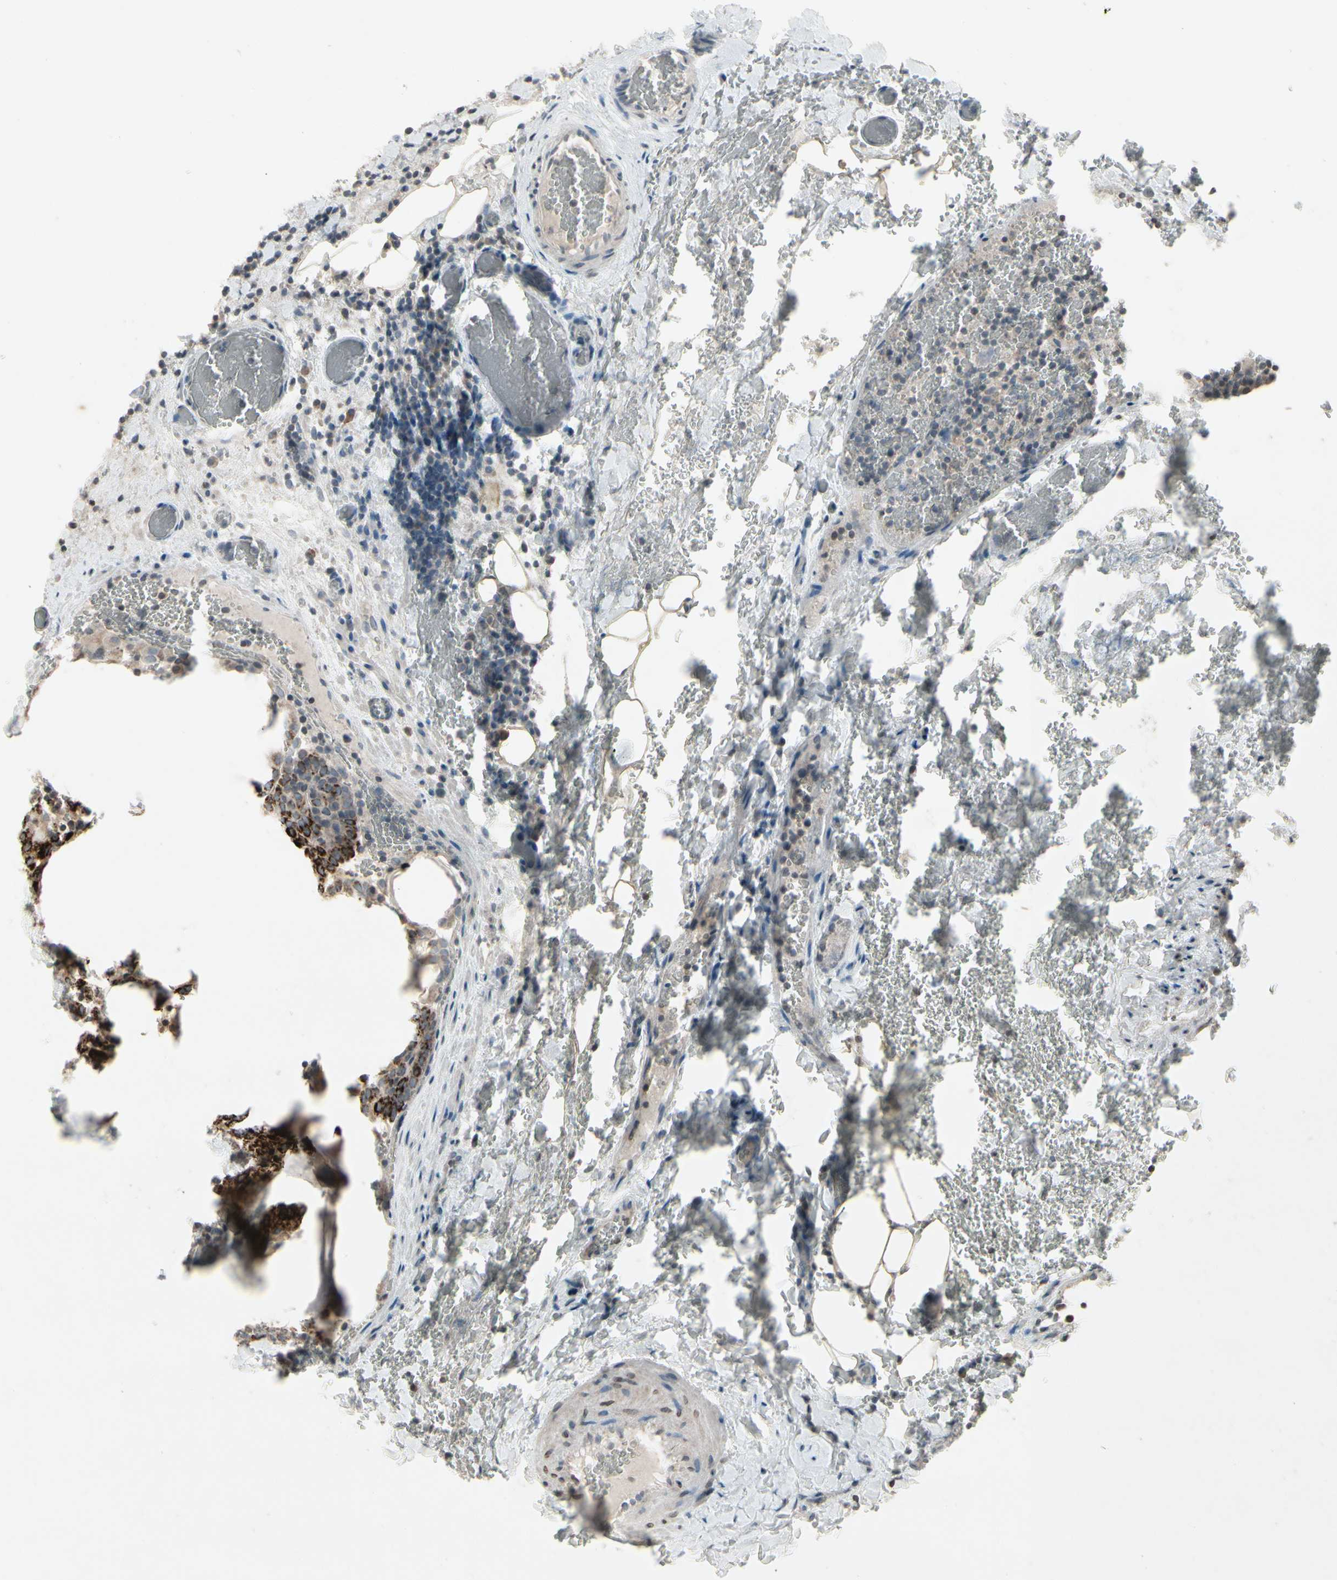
{"staining": {"intensity": "strong", "quantity": "<25%", "location": "cytoplasmic/membranous"}, "tissue": "thyroid cancer", "cell_type": "Tumor cells", "image_type": "cancer", "snomed": [{"axis": "morphology", "description": "Normal tissue, NOS"}, {"axis": "morphology", "description": "Papillary adenocarcinoma, NOS"}, {"axis": "topography", "description": "Thyroid gland"}], "caption": "Brown immunohistochemical staining in human thyroid papillary adenocarcinoma displays strong cytoplasmic/membranous expression in about <25% of tumor cells.", "gene": "ARG2", "patient": {"sex": "female", "age": 30}}